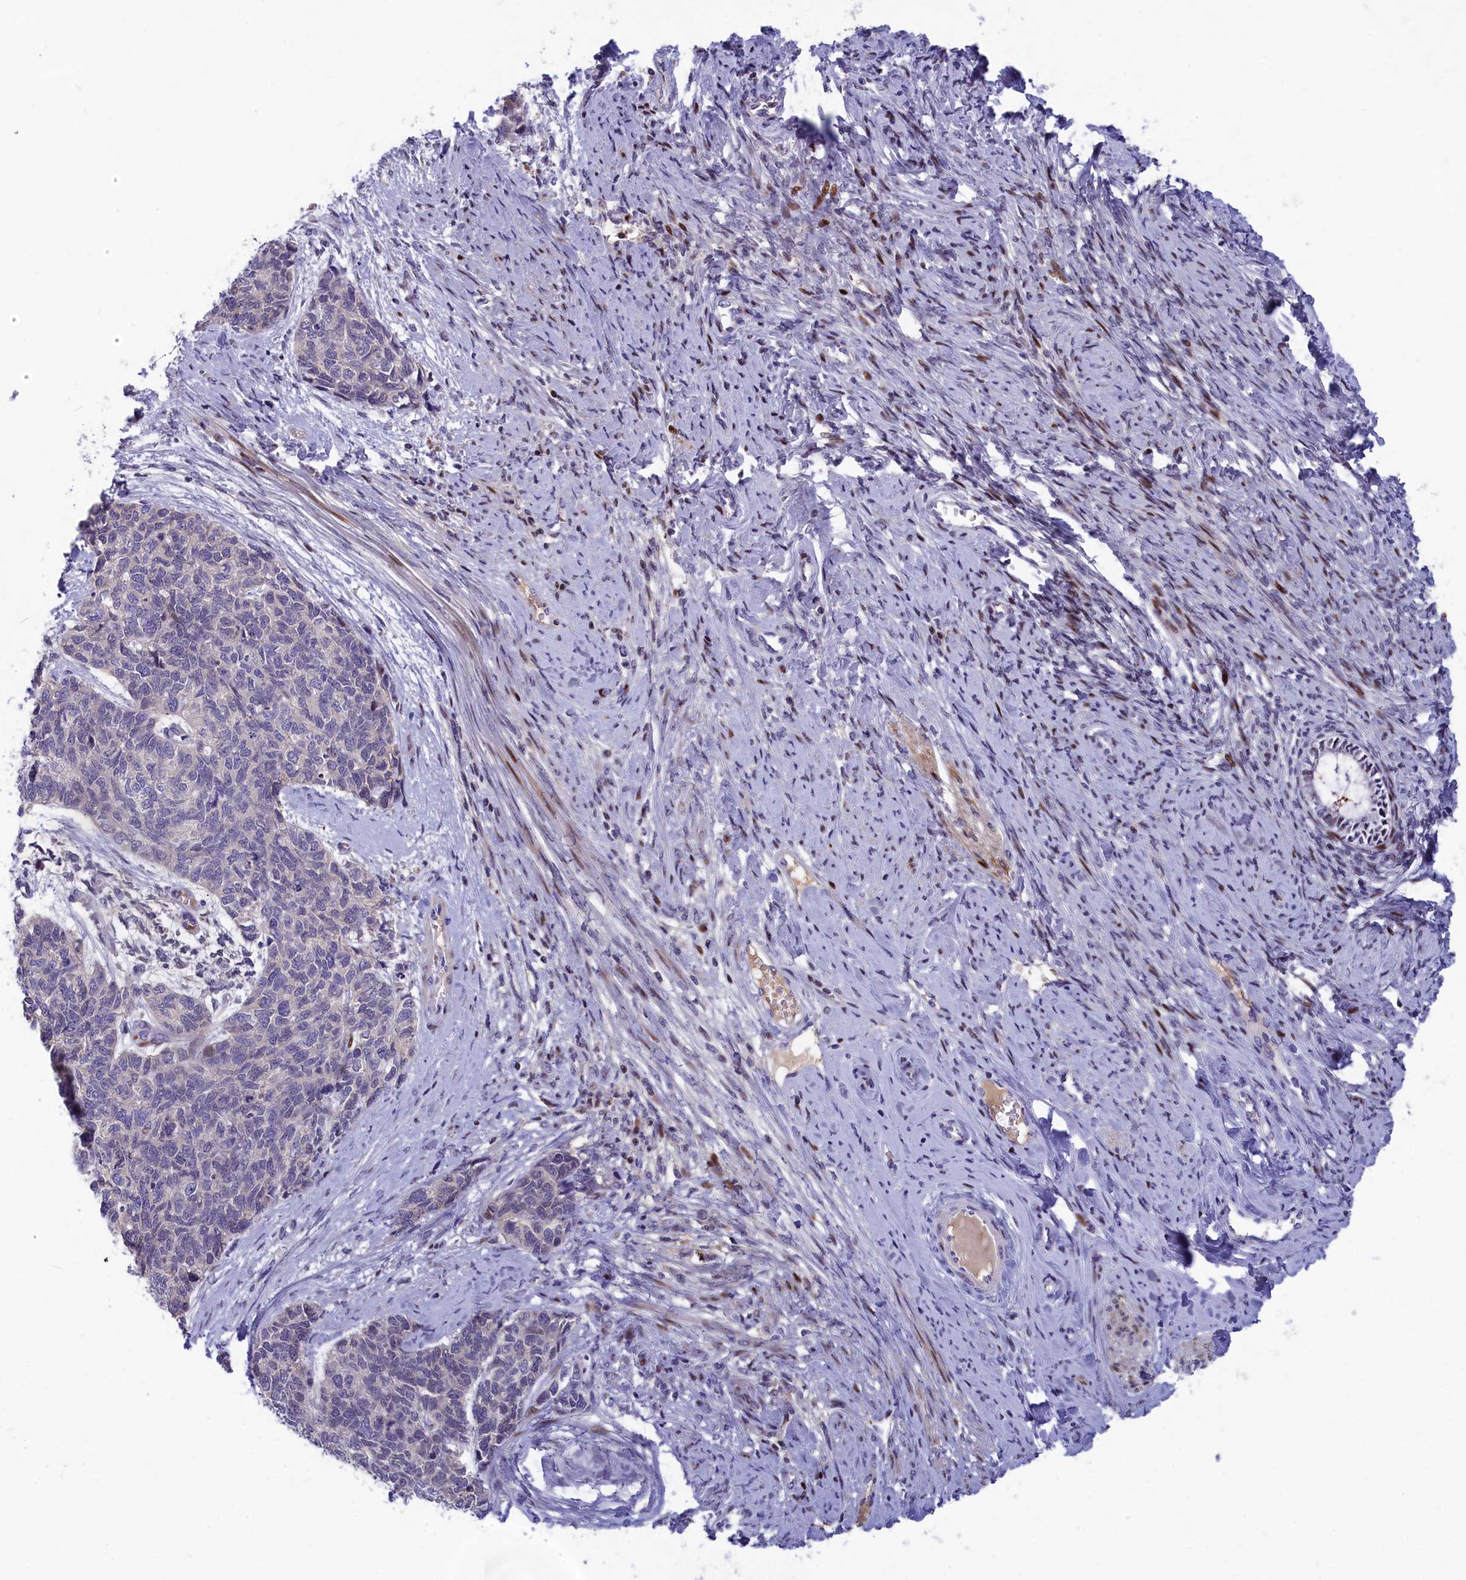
{"staining": {"intensity": "negative", "quantity": "none", "location": "none"}, "tissue": "cervical cancer", "cell_type": "Tumor cells", "image_type": "cancer", "snomed": [{"axis": "morphology", "description": "Squamous cell carcinoma, NOS"}, {"axis": "topography", "description": "Cervix"}], "caption": "Histopathology image shows no protein staining in tumor cells of squamous cell carcinoma (cervical) tissue.", "gene": "NKPD1", "patient": {"sex": "female", "age": 63}}